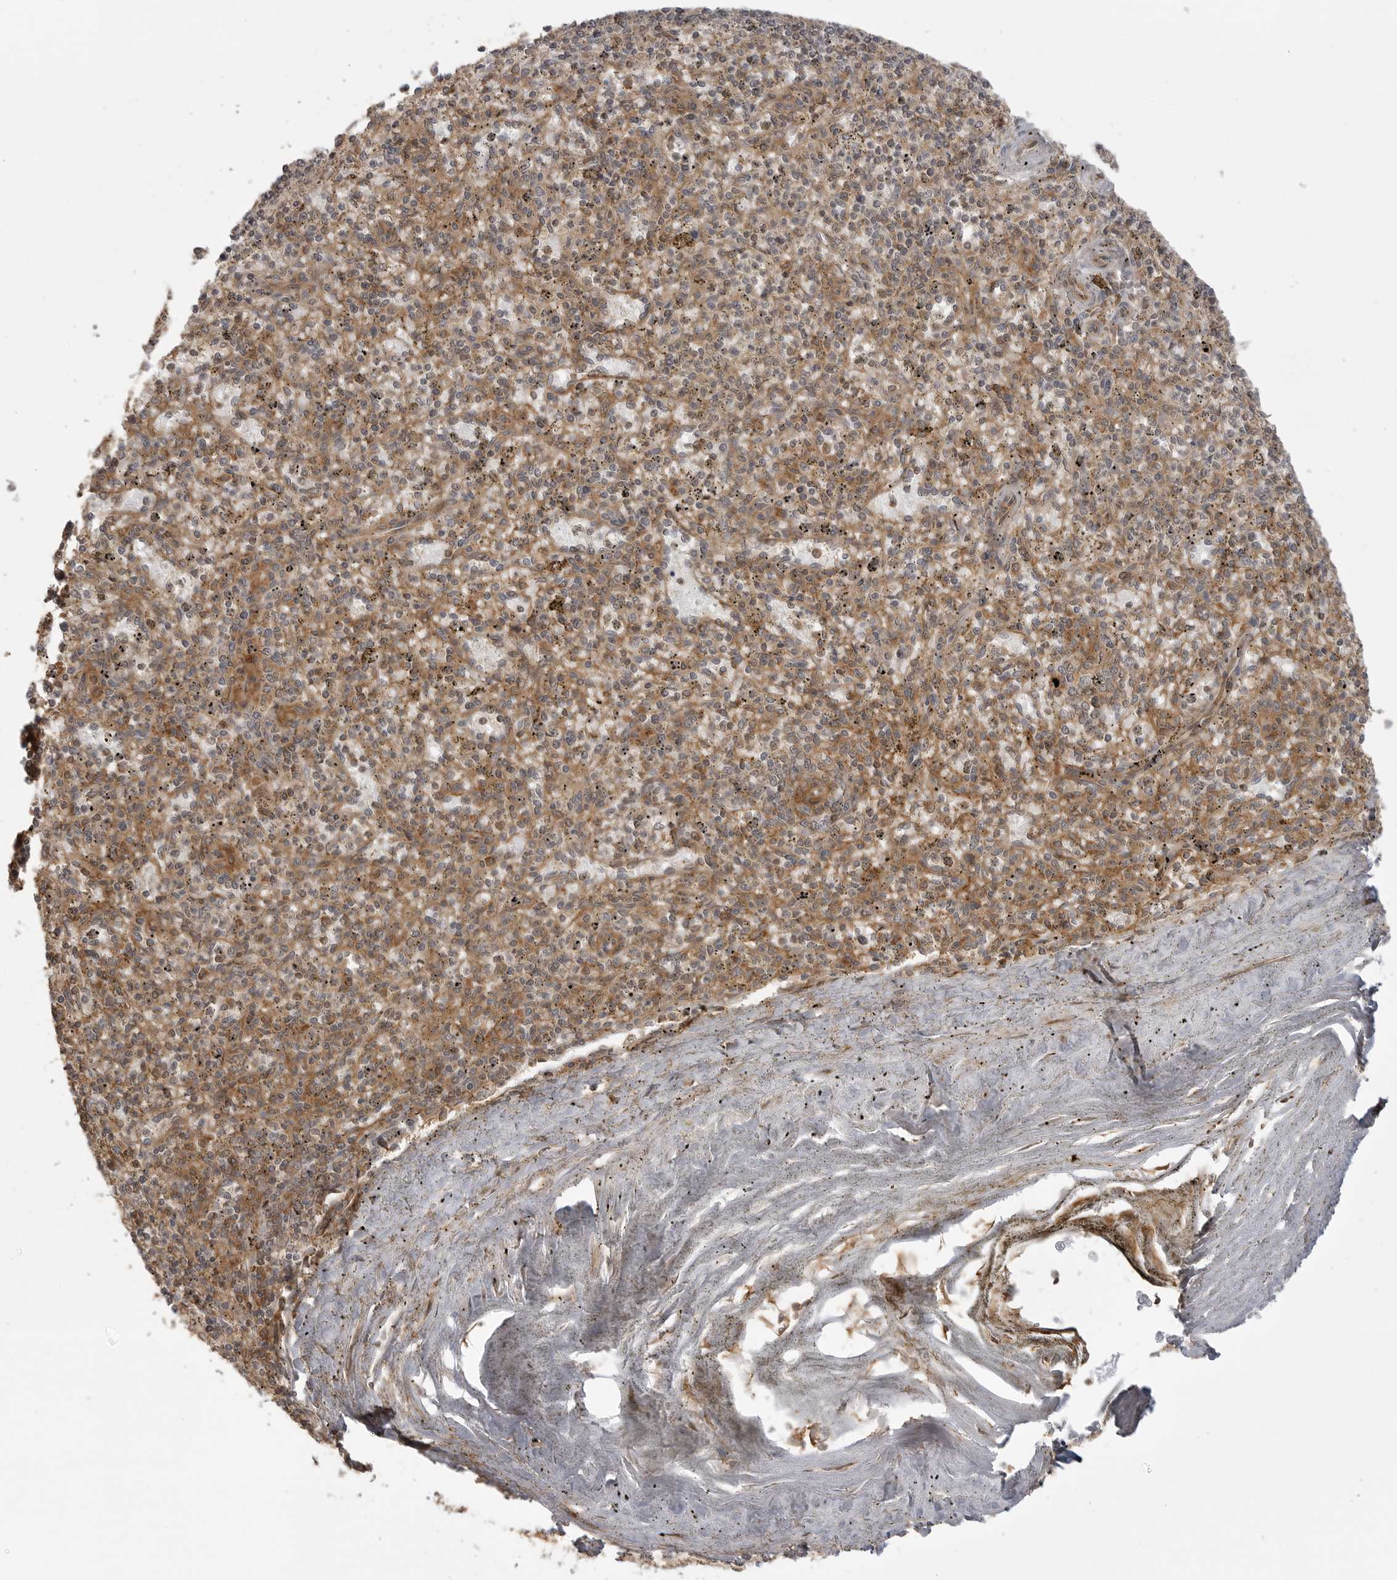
{"staining": {"intensity": "moderate", "quantity": ">75%", "location": "cytoplasmic/membranous"}, "tissue": "spleen", "cell_type": "Cells in red pulp", "image_type": "normal", "snomed": [{"axis": "morphology", "description": "Normal tissue, NOS"}, {"axis": "topography", "description": "Spleen"}], "caption": "Protein expression analysis of unremarkable human spleen reveals moderate cytoplasmic/membranous expression in approximately >75% of cells in red pulp. (Stains: DAB in brown, nuclei in blue, Microscopy: brightfield microscopy at high magnification).", "gene": "FAT3", "patient": {"sex": "male", "age": 72}}